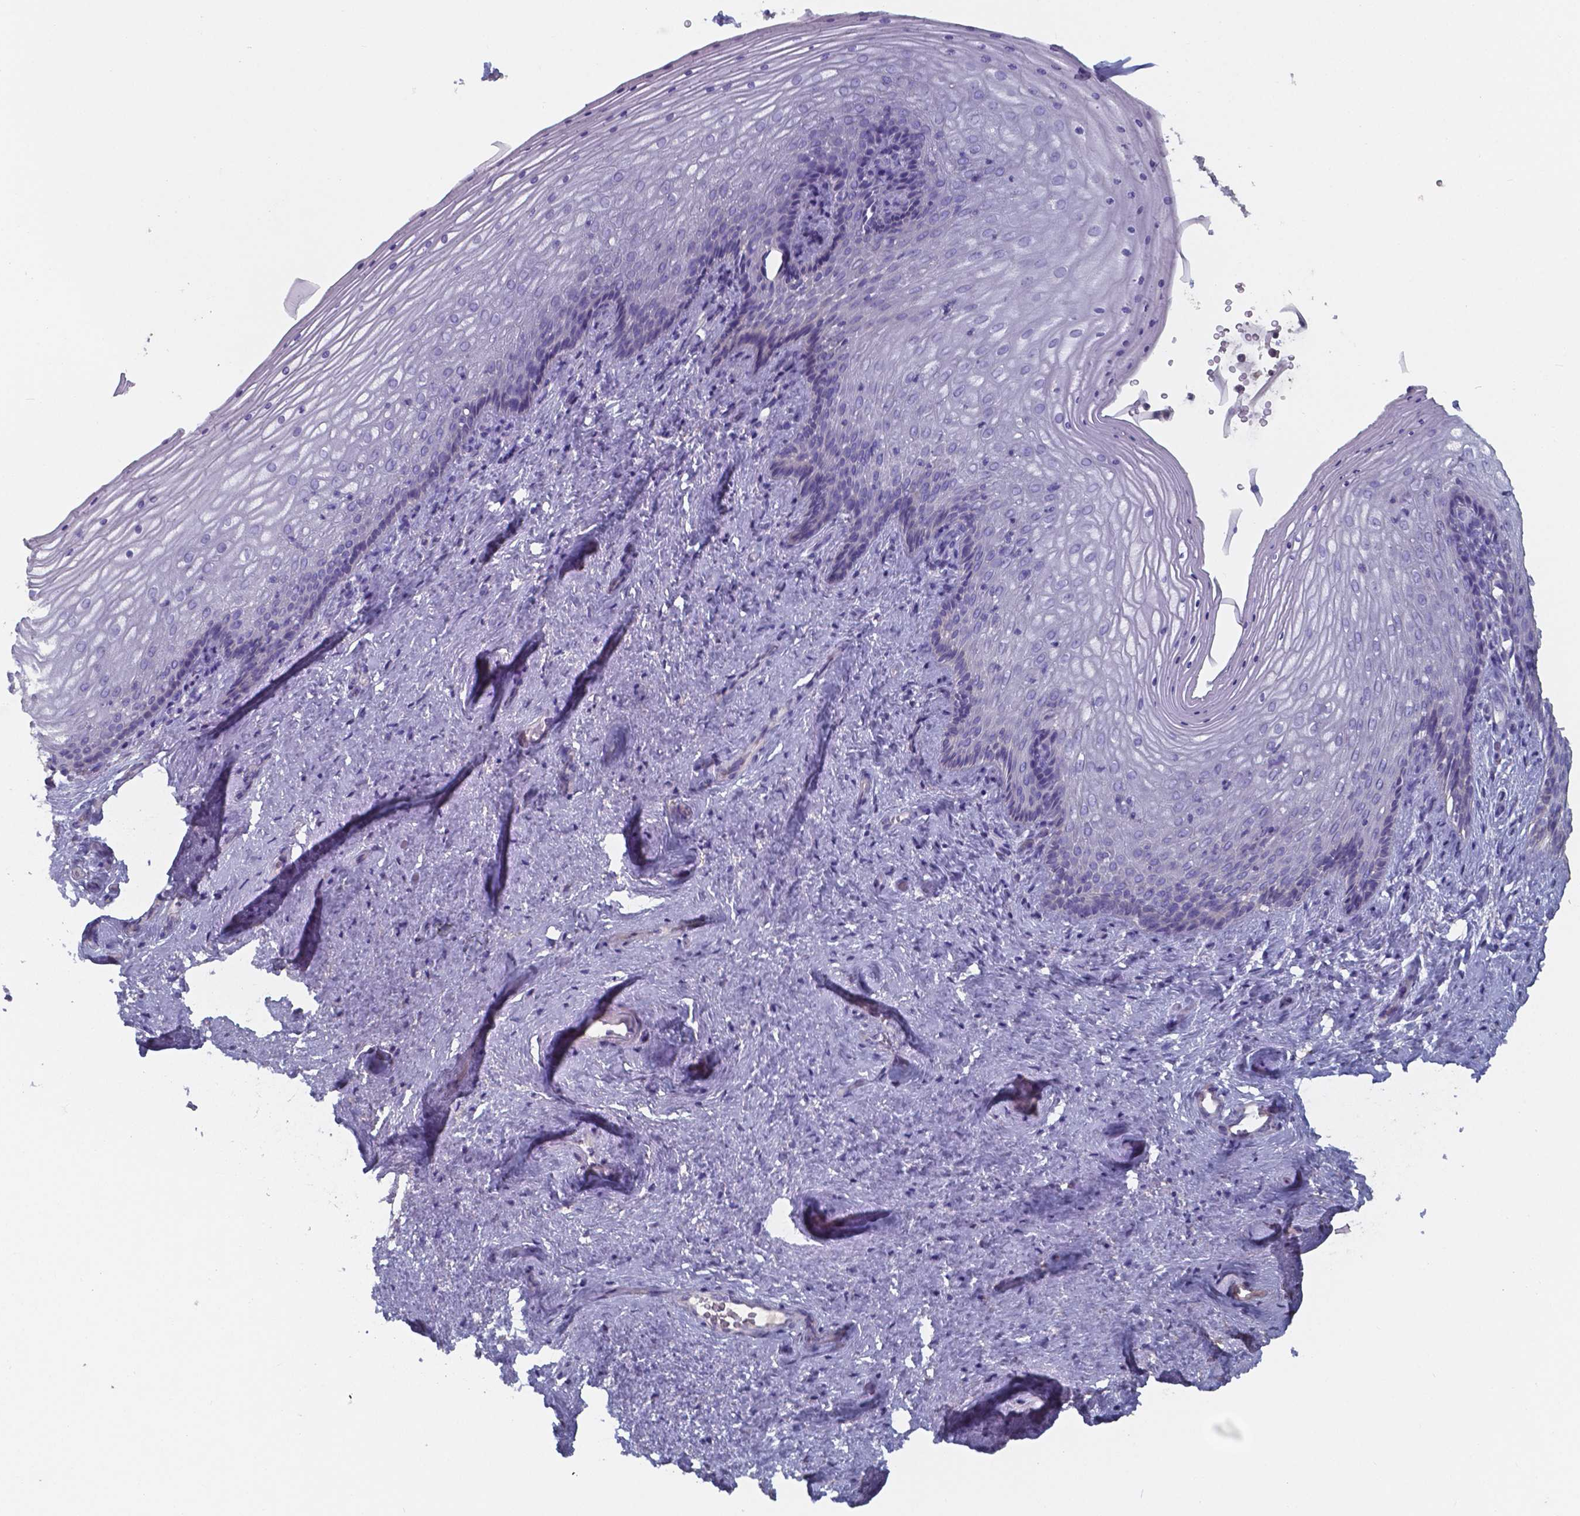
{"staining": {"intensity": "negative", "quantity": "none", "location": "none"}, "tissue": "vagina", "cell_type": "Squamous epithelial cells", "image_type": "normal", "snomed": [{"axis": "morphology", "description": "Normal tissue, NOS"}, {"axis": "topography", "description": "Vagina"}], "caption": "High magnification brightfield microscopy of normal vagina stained with DAB (3,3'-diaminobenzidine) (brown) and counterstained with hematoxylin (blue): squamous epithelial cells show no significant positivity.", "gene": "FOXJ1", "patient": {"sex": "female", "age": 45}}